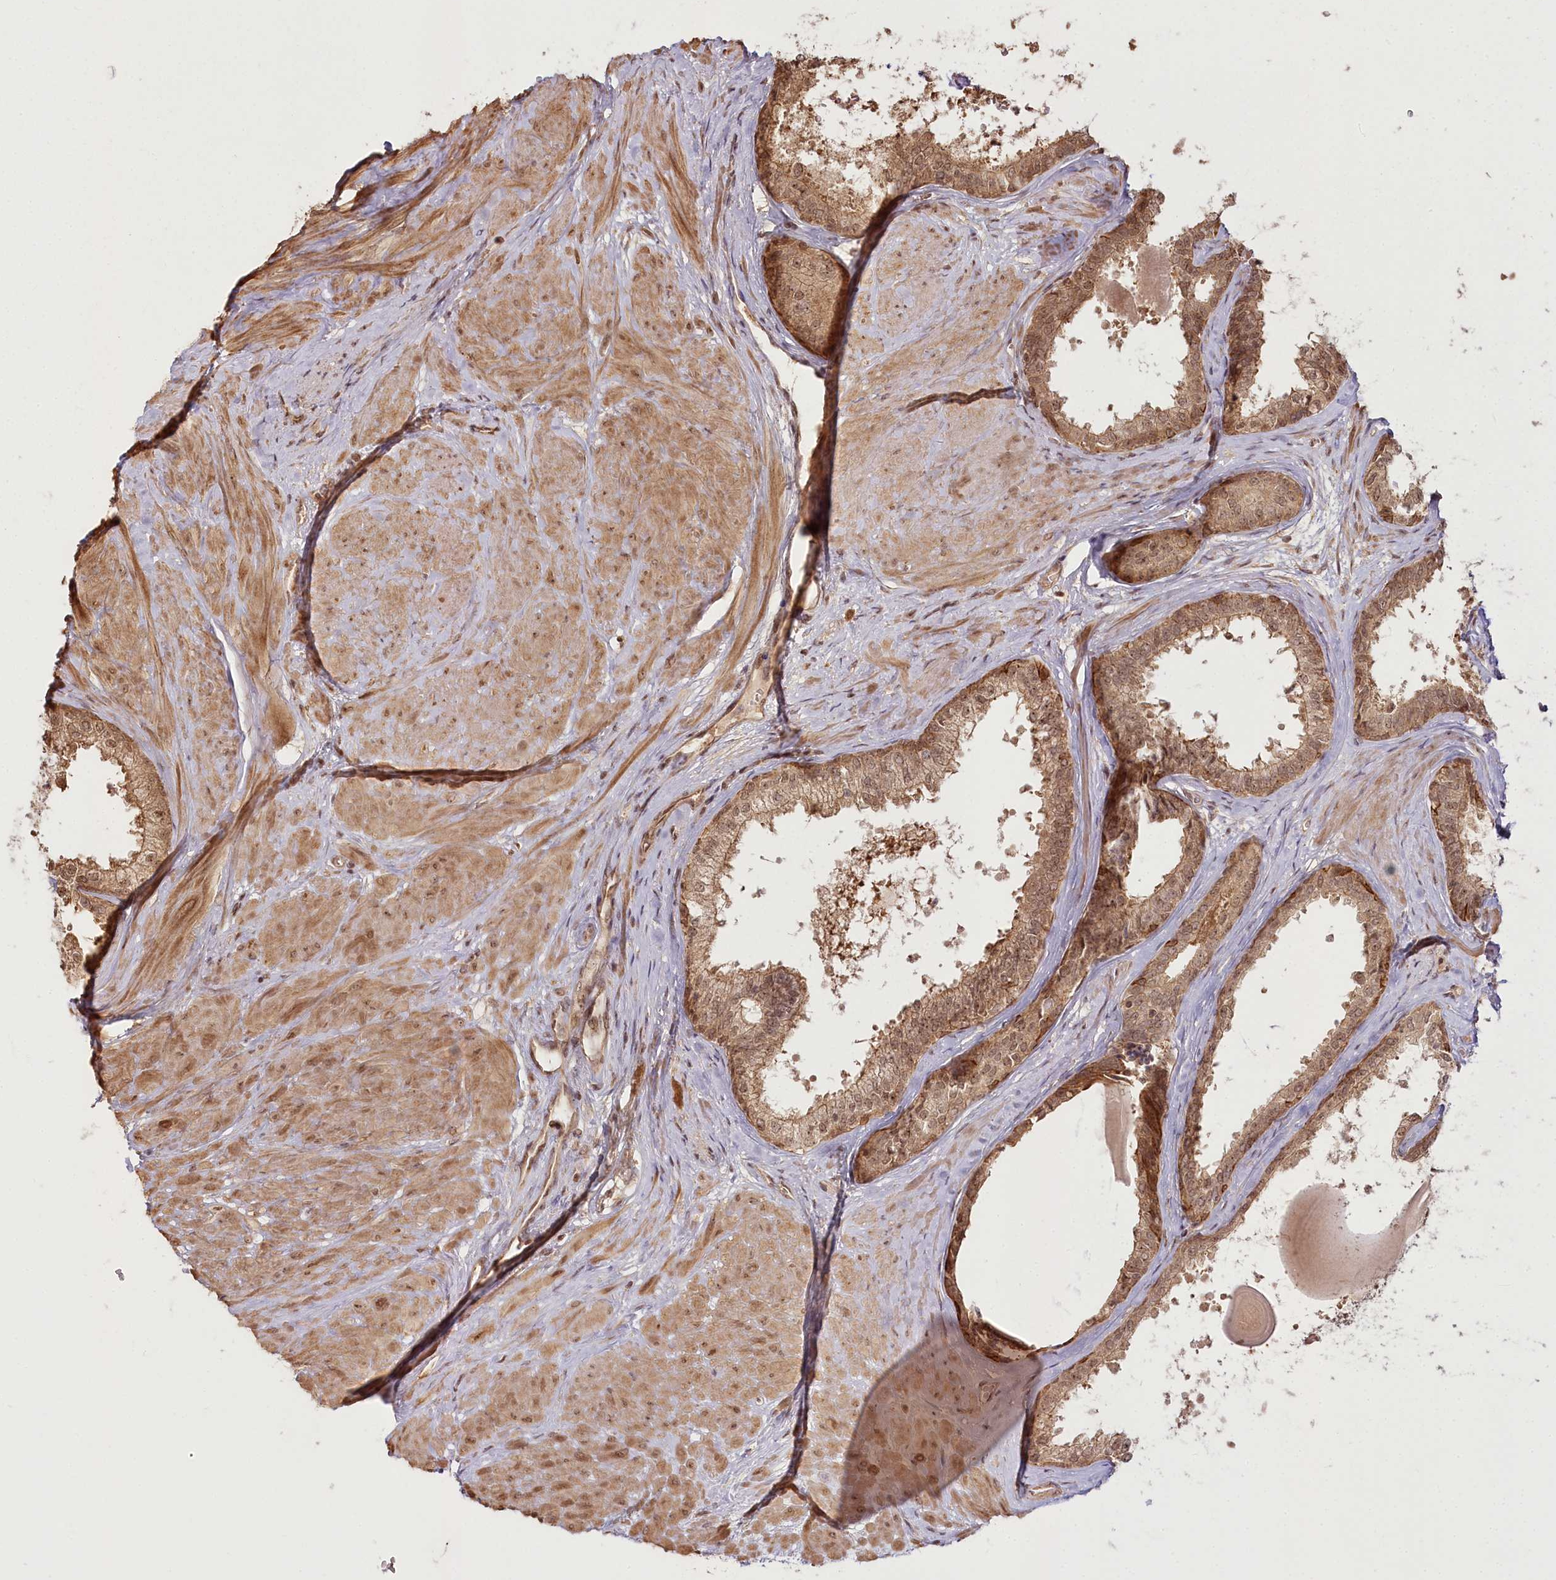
{"staining": {"intensity": "moderate", "quantity": ">75%", "location": "cytoplasmic/membranous,nuclear"}, "tissue": "prostate", "cell_type": "Glandular cells", "image_type": "normal", "snomed": [{"axis": "morphology", "description": "Normal tissue, NOS"}, {"axis": "topography", "description": "Prostate"}], "caption": "Human prostate stained for a protein (brown) shows moderate cytoplasmic/membranous,nuclear positive expression in about >75% of glandular cells.", "gene": "R3HDM2", "patient": {"sex": "male", "age": 48}}